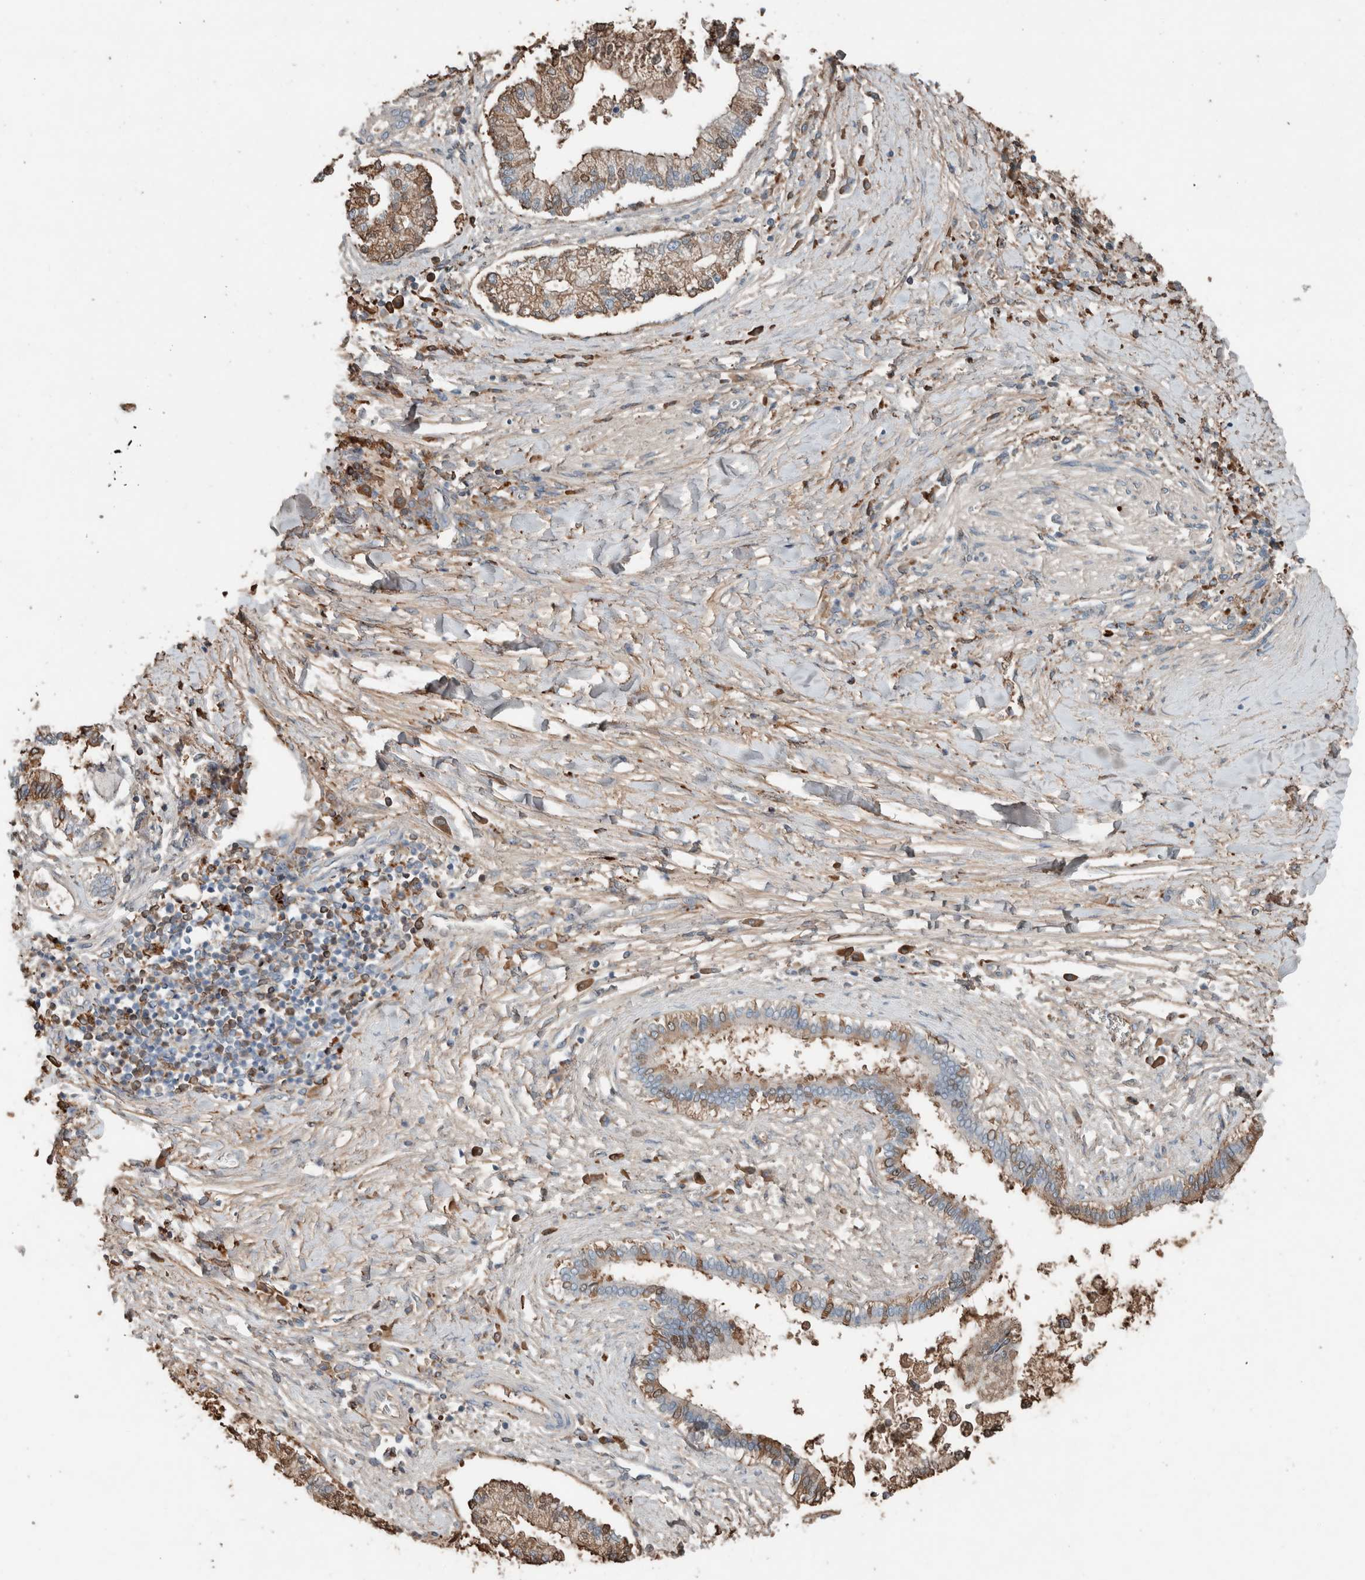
{"staining": {"intensity": "weak", "quantity": "25%-75%", "location": "cytoplasmic/membranous"}, "tissue": "liver cancer", "cell_type": "Tumor cells", "image_type": "cancer", "snomed": [{"axis": "morphology", "description": "Cholangiocarcinoma"}, {"axis": "topography", "description": "Liver"}], "caption": "There is low levels of weak cytoplasmic/membranous expression in tumor cells of liver cholangiocarcinoma, as demonstrated by immunohistochemical staining (brown color).", "gene": "USP34", "patient": {"sex": "male", "age": 50}}